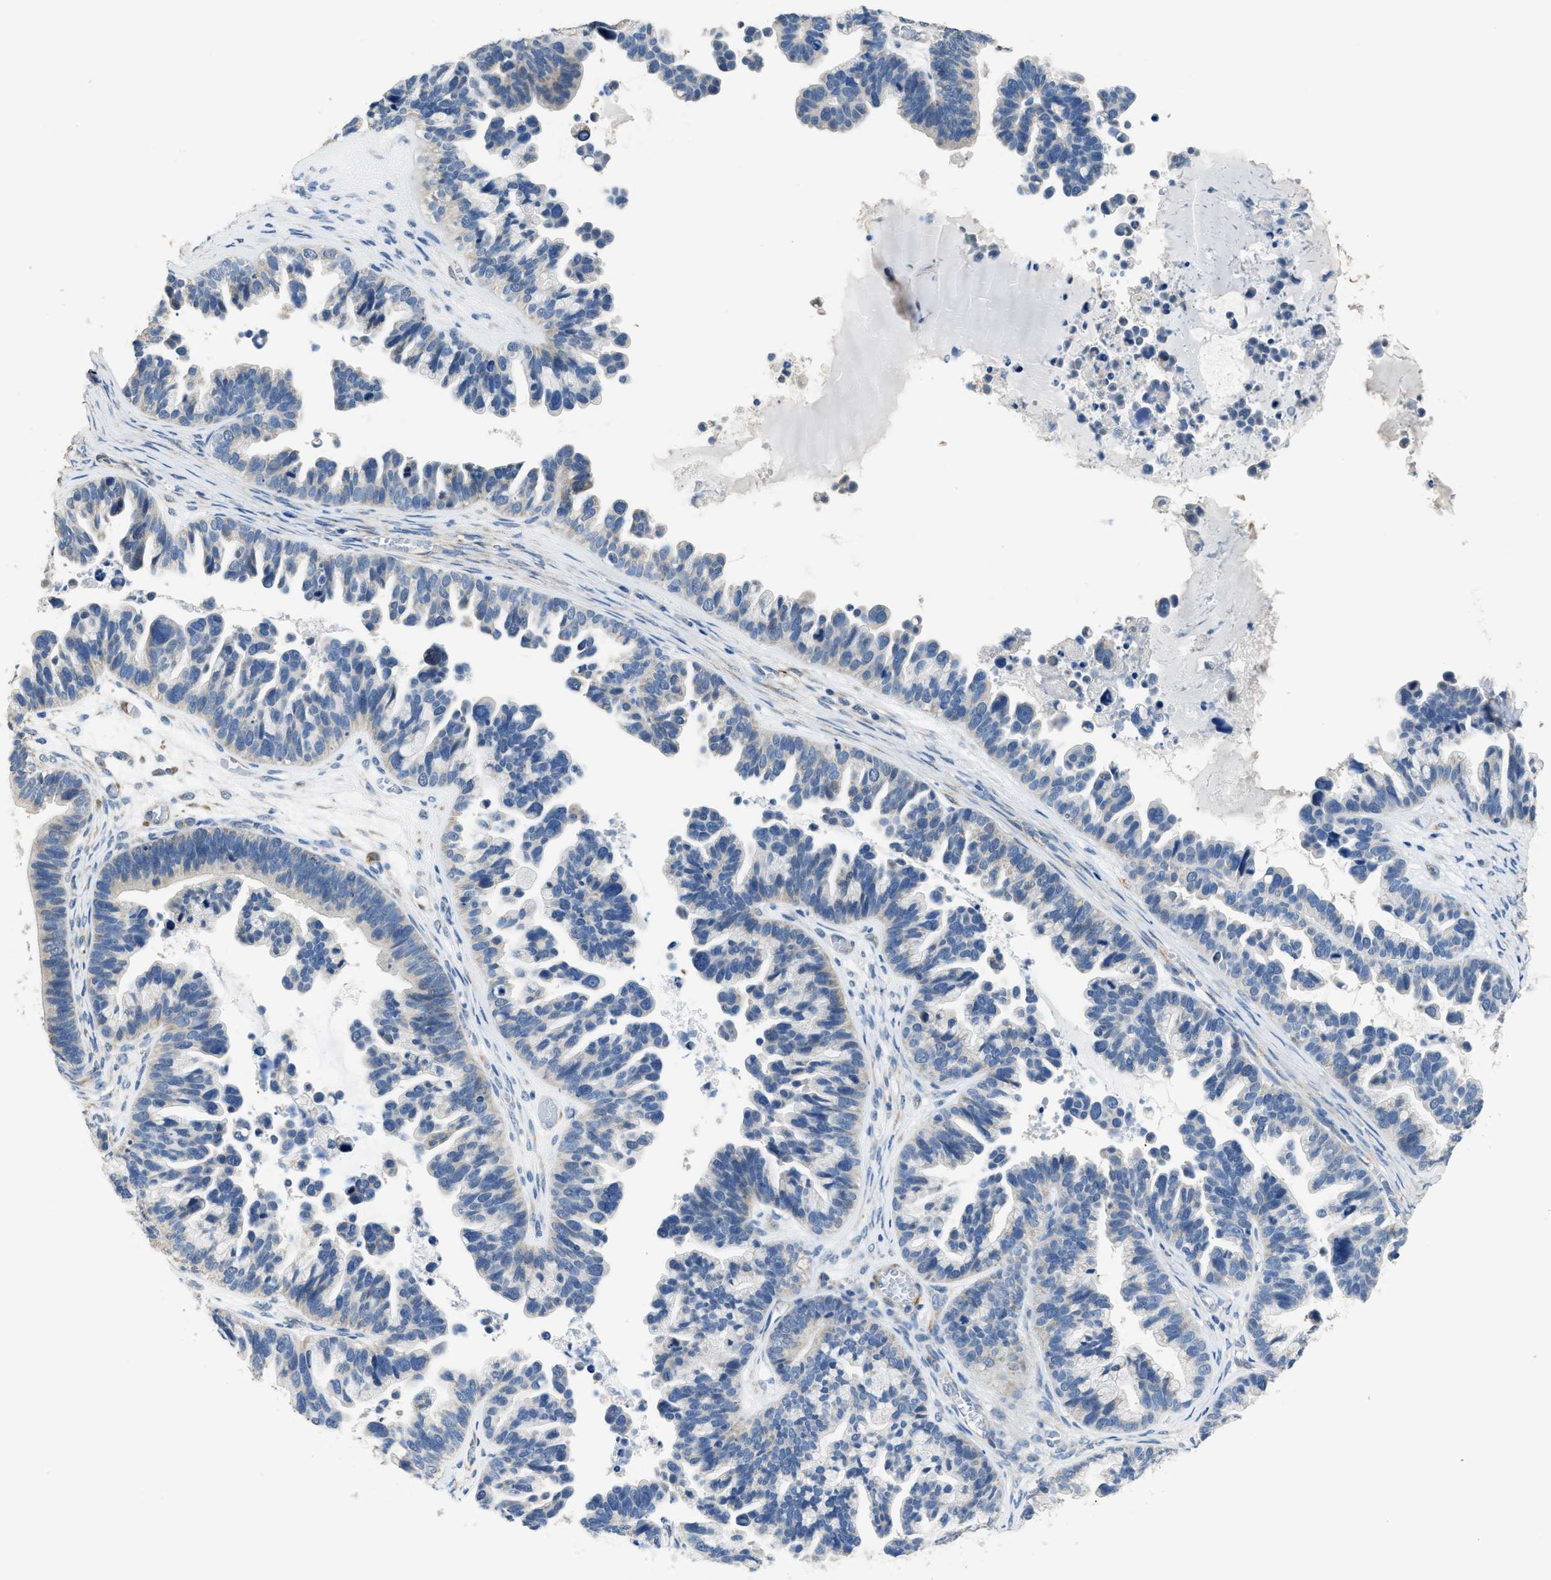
{"staining": {"intensity": "negative", "quantity": "none", "location": "none"}, "tissue": "ovarian cancer", "cell_type": "Tumor cells", "image_type": "cancer", "snomed": [{"axis": "morphology", "description": "Cystadenocarcinoma, serous, NOS"}, {"axis": "topography", "description": "Ovary"}], "caption": "Tumor cells show no significant staining in ovarian serous cystadenocarcinoma.", "gene": "ZSWIM5", "patient": {"sex": "female", "age": 56}}